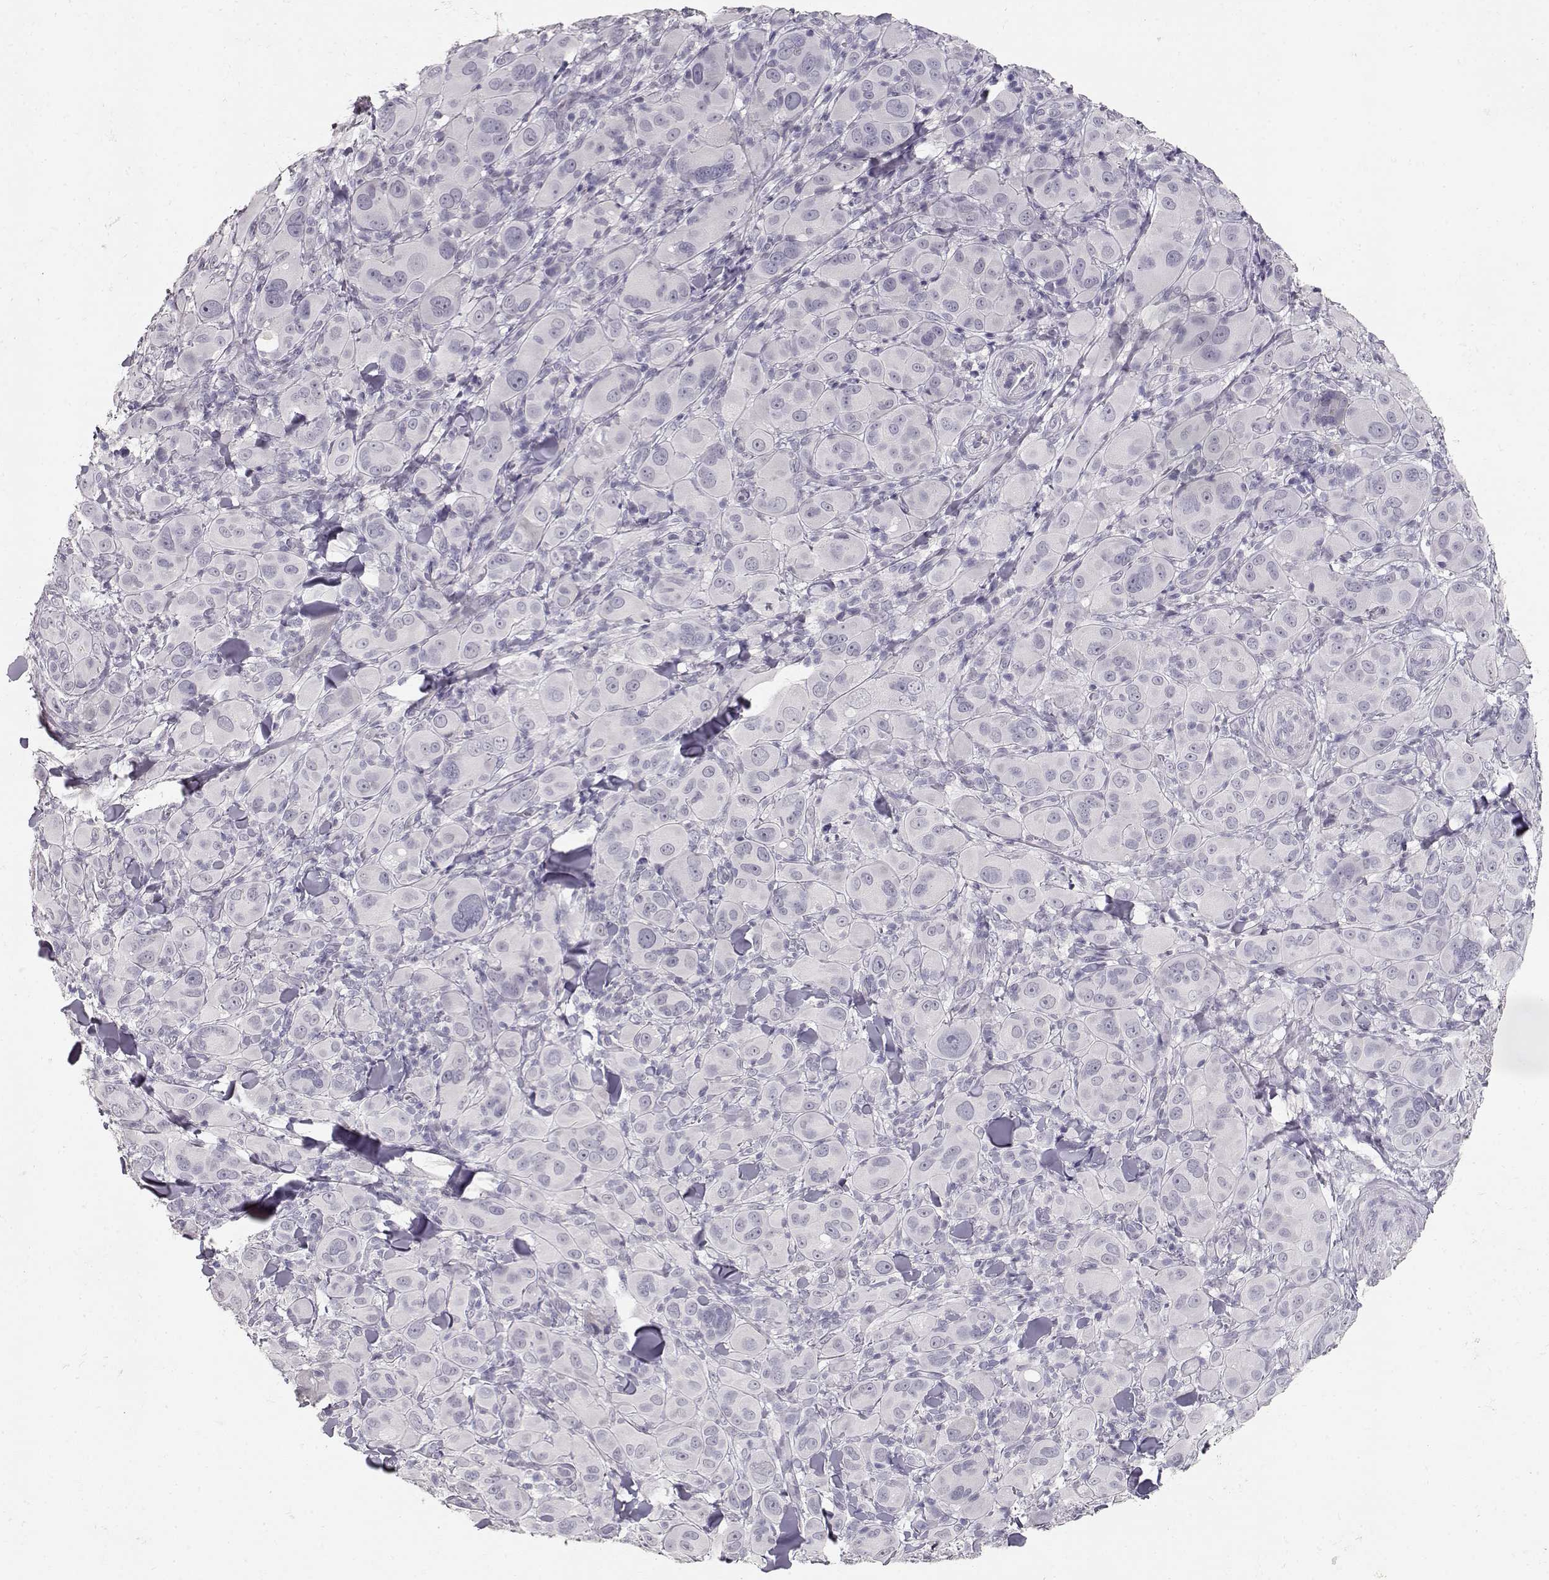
{"staining": {"intensity": "negative", "quantity": "none", "location": "none"}, "tissue": "melanoma", "cell_type": "Tumor cells", "image_type": "cancer", "snomed": [{"axis": "morphology", "description": "Malignant melanoma, NOS"}, {"axis": "topography", "description": "Skin"}], "caption": "Malignant melanoma was stained to show a protein in brown. There is no significant expression in tumor cells.", "gene": "TPH2", "patient": {"sex": "female", "age": 87}}